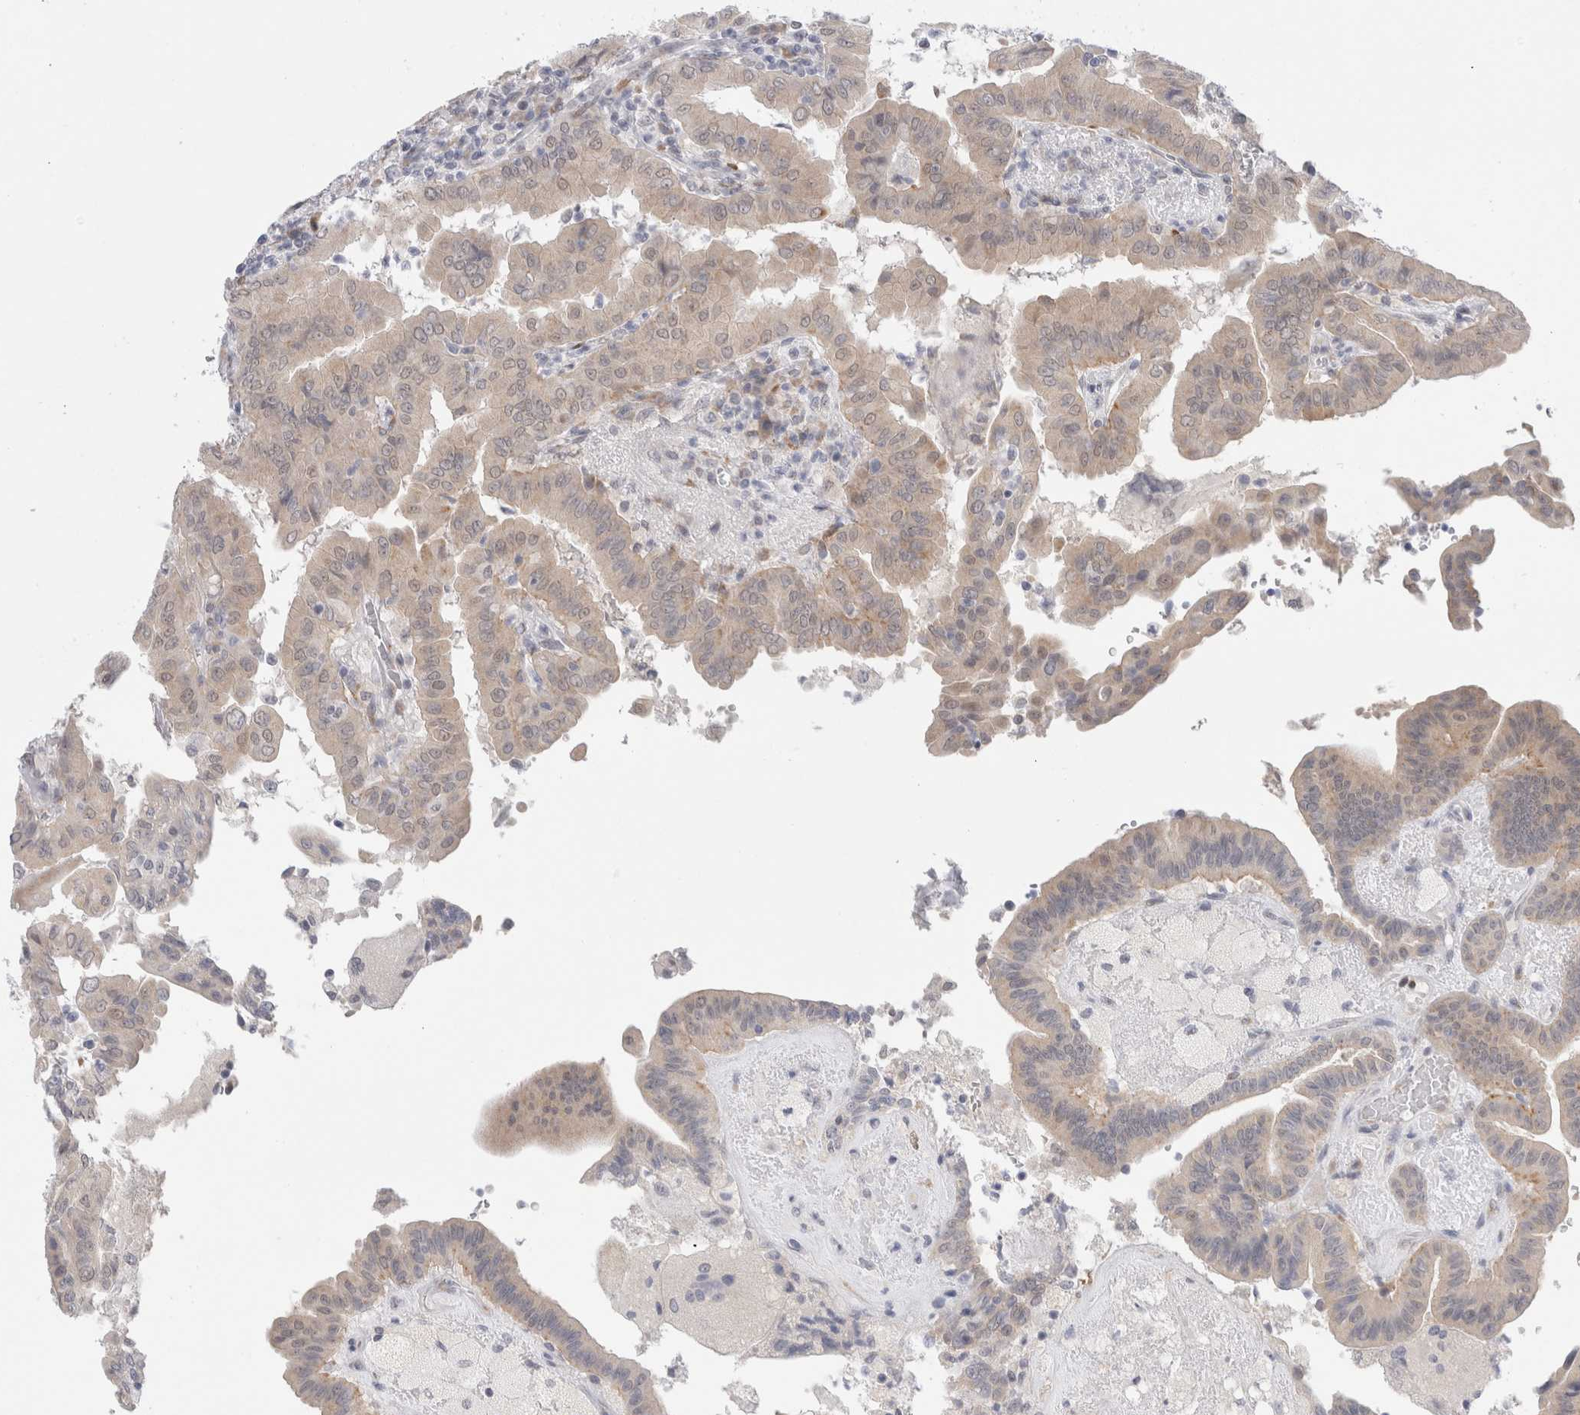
{"staining": {"intensity": "weak", "quantity": "<25%", "location": "cytoplasmic/membranous"}, "tissue": "thyroid cancer", "cell_type": "Tumor cells", "image_type": "cancer", "snomed": [{"axis": "morphology", "description": "Papillary adenocarcinoma, NOS"}, {"axis": "topography", "description": "Thyroid gland"}], "caption": "IHC image of human thyroid papillary adenocarcinoma stained for a protein (brown), which reveals no expression in tumor cells.", "gene": "TRMT1L", "patient": {"sex": "male", "age": 33}}